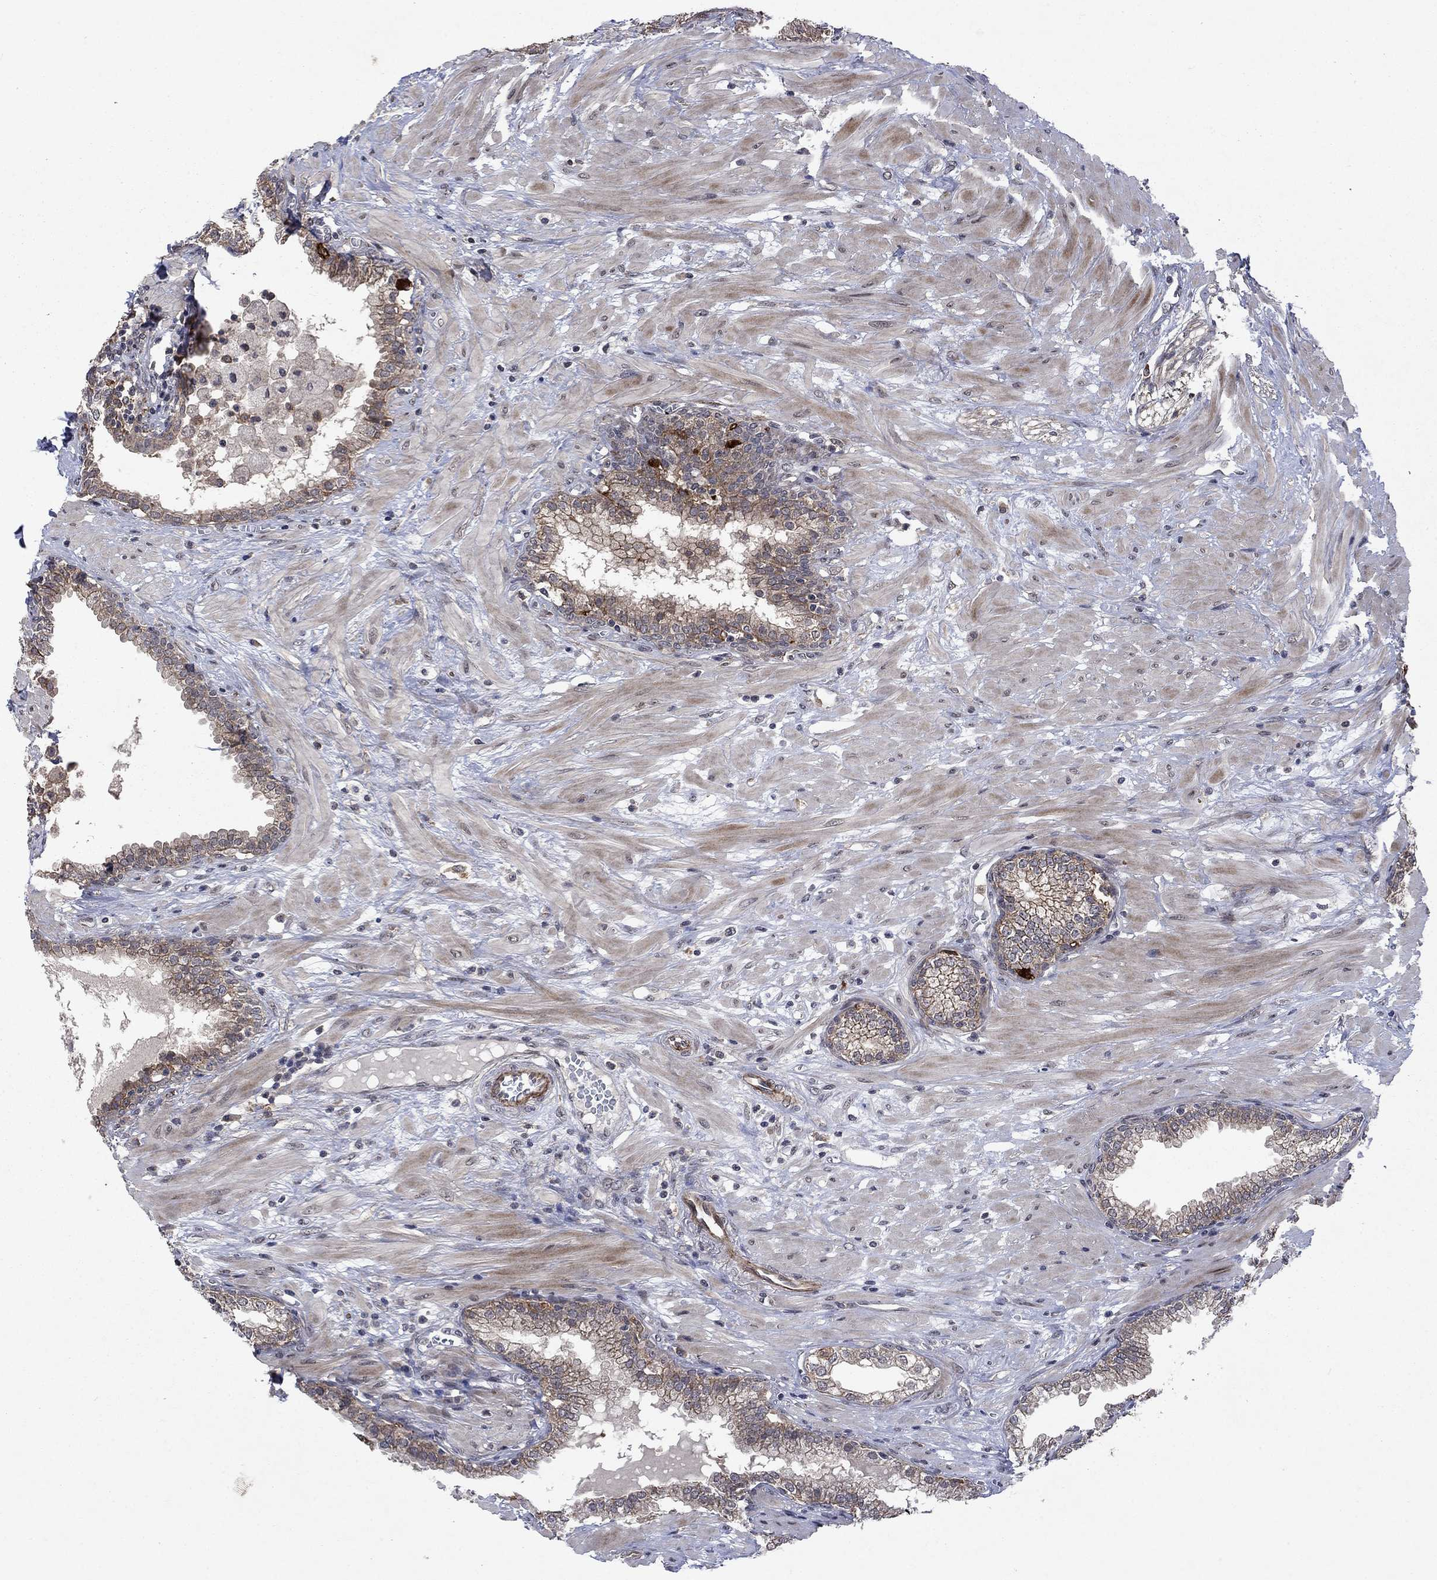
{"staining": {"intensity": "moderate", "quantity": "<25%", "location": "cytoplasmic/membranous"}, "tissue": "prostate", "cell_type": "Glandular cells", "image_type": "normal", "snomed": [{"axis": "morphology", "description": "Normal tissue, NOS"}, {"axis": "topography", "description": "Prostate"}], "caption": "High-magnification brightfield microscopy of normal prostate stained with DAB (brown) and counterstained with hematoxylin (blue). glandular cells exhibit moderate cytoplasmic/membranous positivity is seen in about<25% of cells.", "gene": "PPP1R9A", "patient": {"sex": "male", "age": 64}}